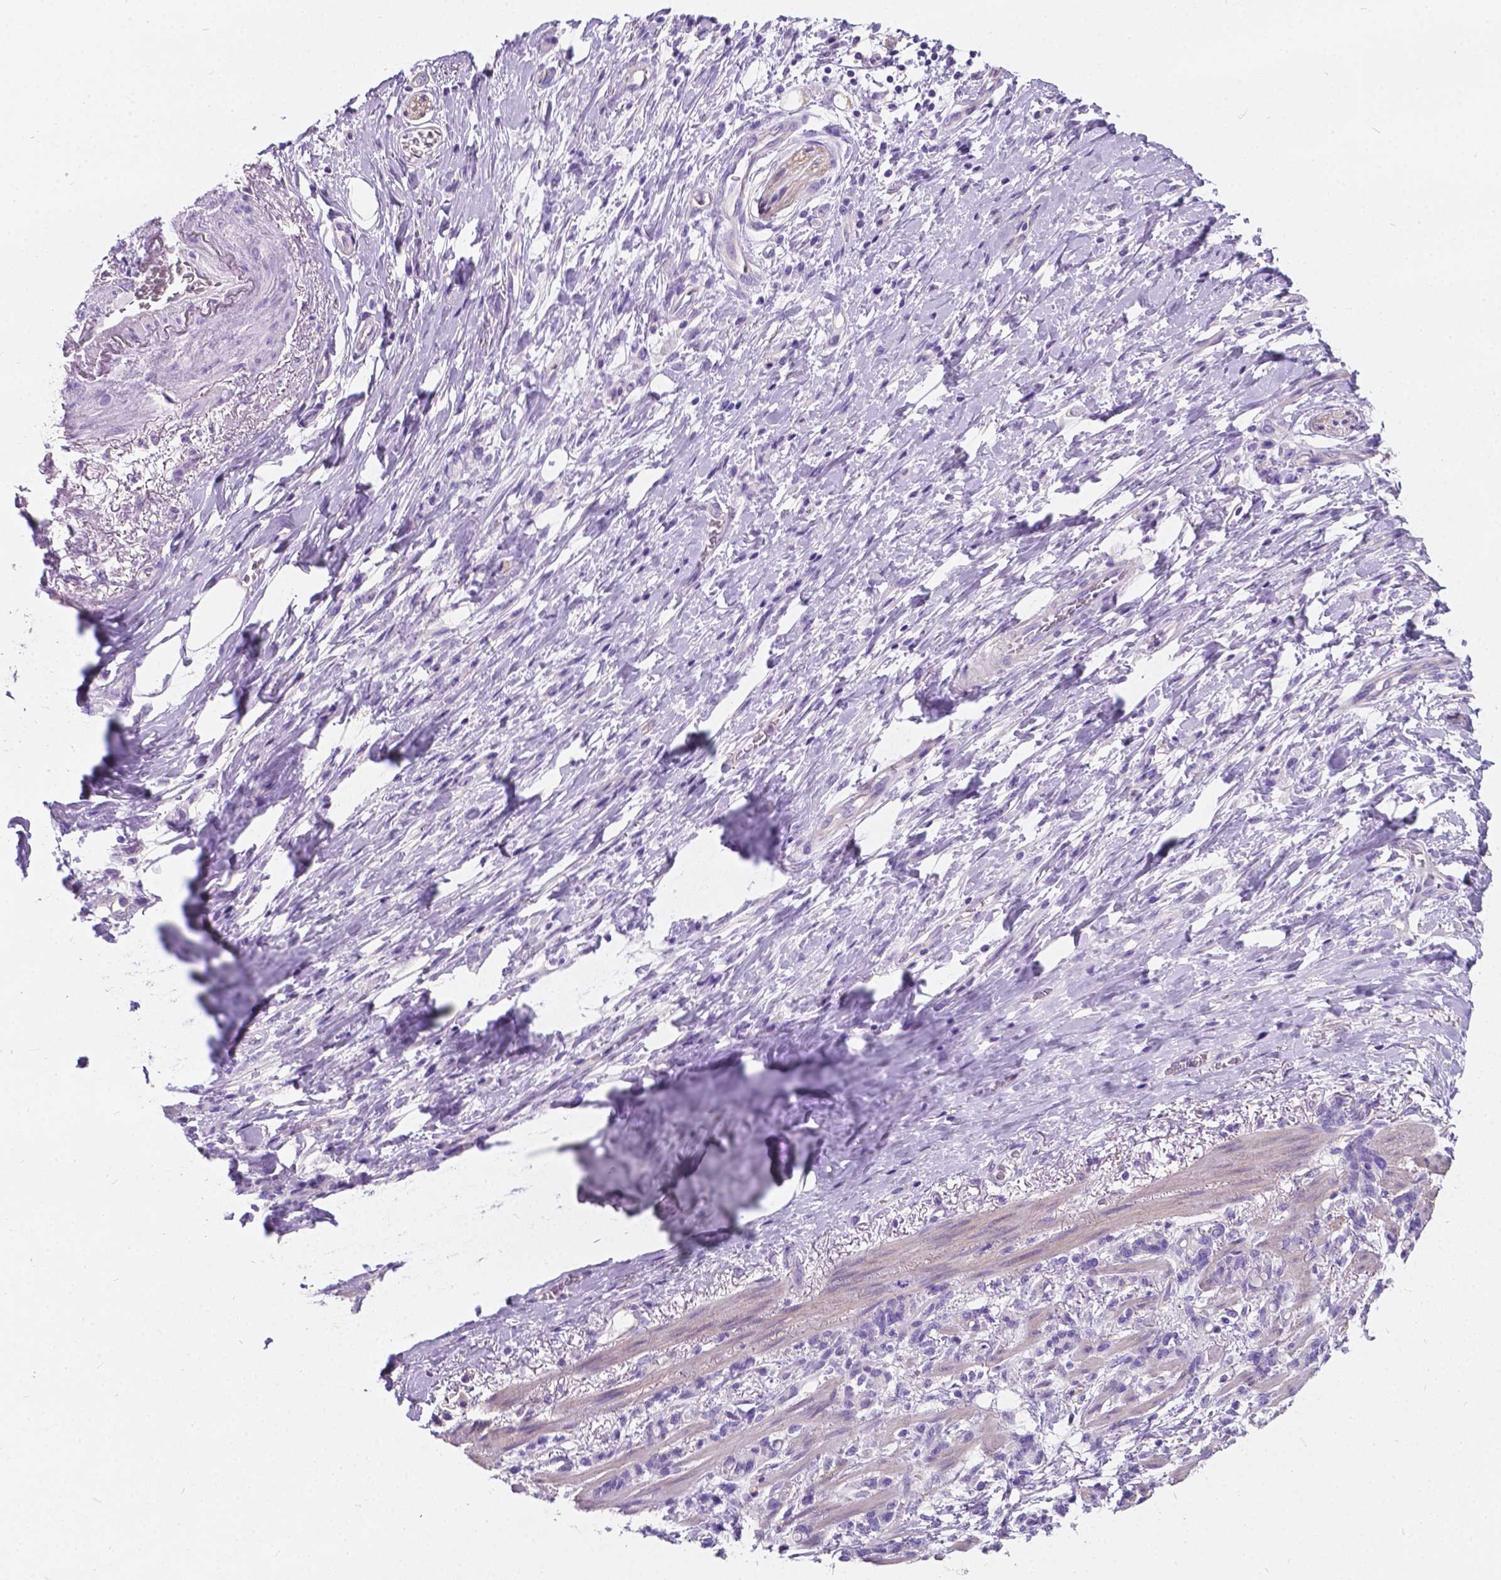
{"staining": {"intensity": "negative", "quantity": "none", "location": "none"}, "tissue": "stomach cancer", "cell_type": "Tumor cells", "image_type": "cancer", "snomed": [{"axis": "morphology", "description": "Adenocarcinoma, NOS"}, {"axis": "topography", "description": "Stomach"}], "caption": "Immunohistochemistry of human adenocarcinoma (stomach) displays no staining in tumor cells.", "gene": "GNAO1", "patient": {"sex": "female", "age": 84}}